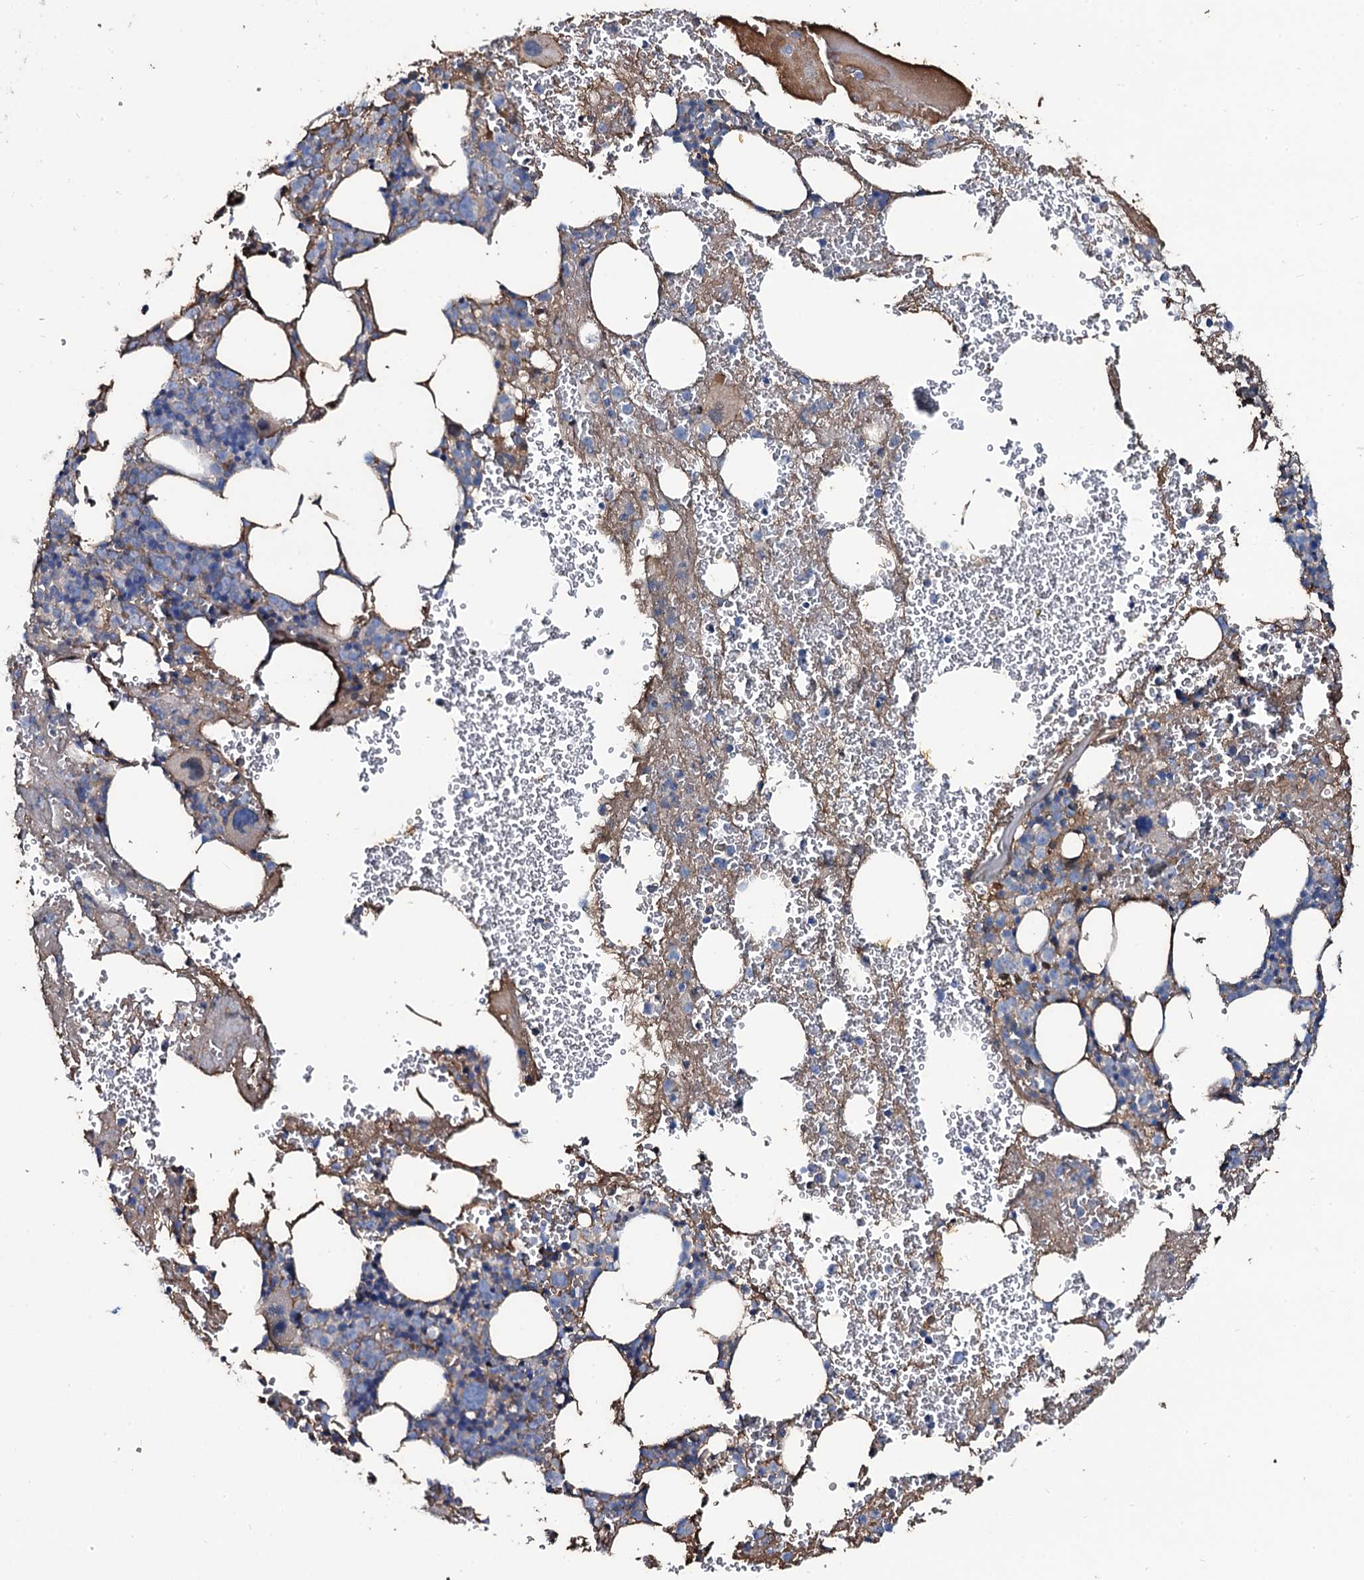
{"staining": {"intensity": "moderate", "quantity": "<25%", "location": "cytoplasmic/membranous"}, "tissue": "bone marrow", "cell_type": "Hematopoietic cells", "image_type": "normal", "snomed": [{"axis": "morphology", "description": "Normal tissue, NOS"}, {"axis": "topography", "description": "Bone marrow"}], "caption": "This is a histology image of IHC staining of unremarkable bone marrow, which shows moderate expression in the cytoplasmic/membranous of hematopoietic cells.", "gene": "EDN1", "patient": {"sex": "male", "age": 61}}